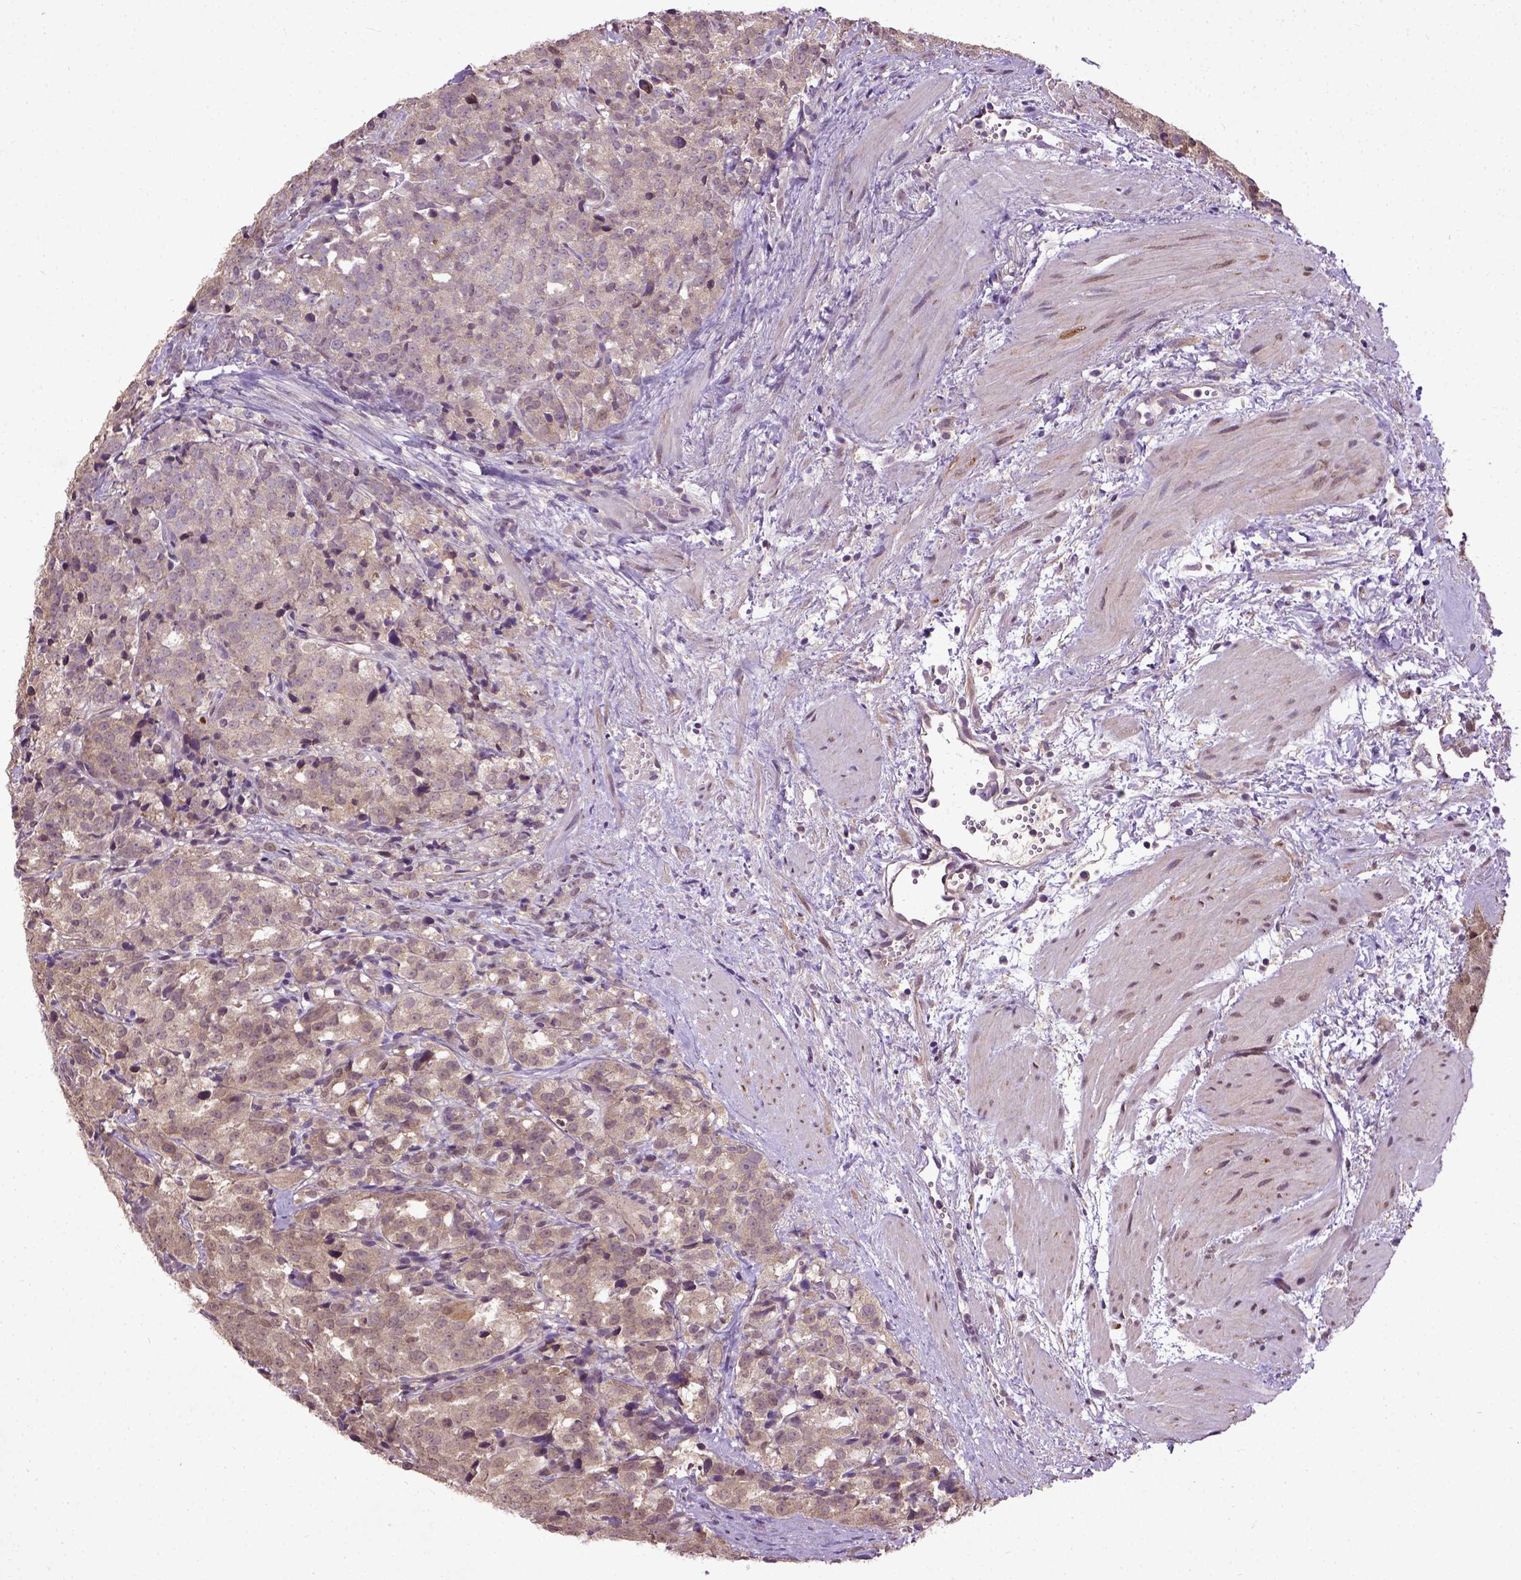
{"staining": {"intensity": "weak", "quantity": ">75%", "location": "cytoplasmic/membranous"}, "tissue": "prostate cancer", "cell_type": "Tumor cells", "image_type": "cancer", "snomed": [{"axis": "morphology", "description": "Adenocarcinoma, High grade"}, {"axis": "topography", "description": "Prostate"}], "caption": "Immunohistochemical staining of human prostate cancer displays low levels of weak cytoplasmic/membranous staining in approximately >75% of tumor cells.", "gene": "UBA3", "patient": {"sex": "male", "age": 53}}